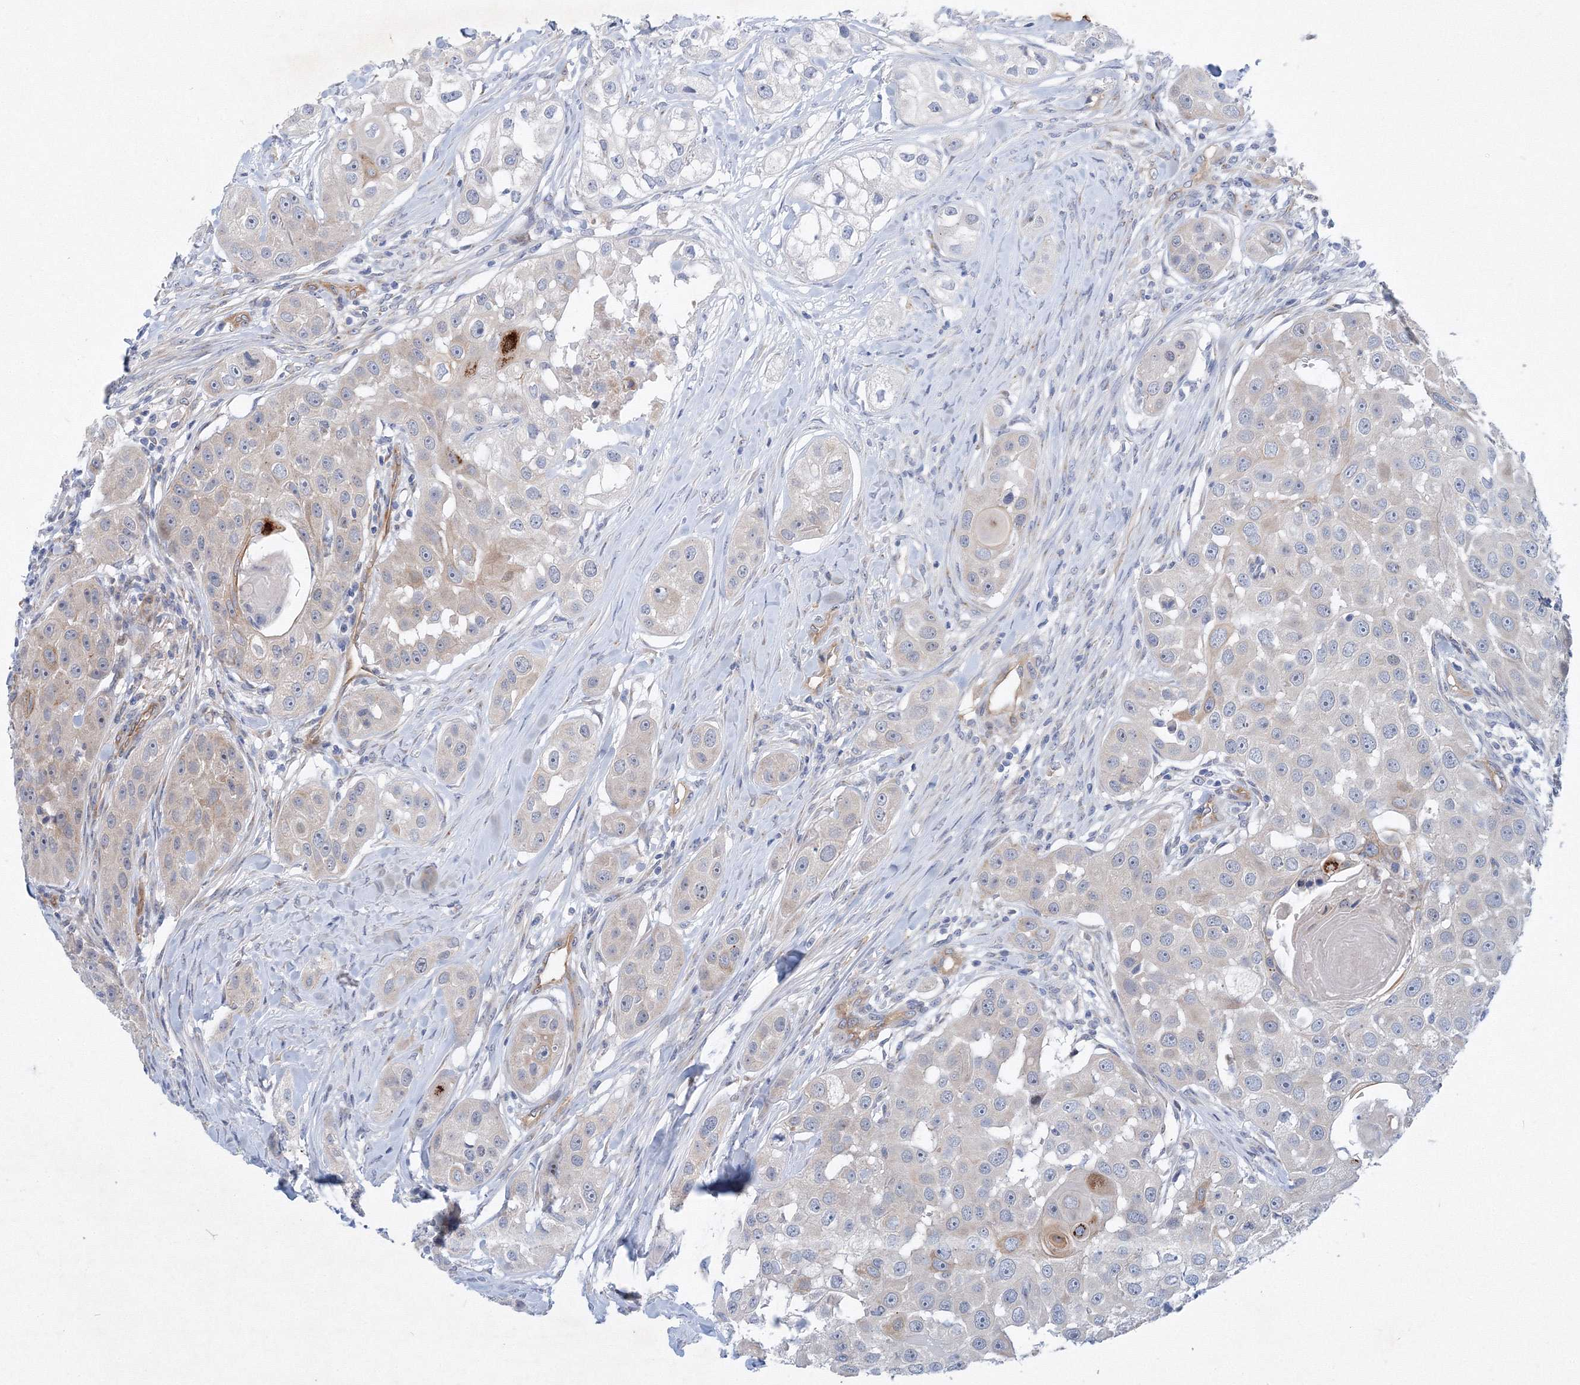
{"staining": {"intensity": "negative", "quantity": "none", "location": "none"}, "tissue": "head and neck cancer", "cell_type": "Tumor cells", "image_type": "cancer", "snomed": [{"axis": "morphology", "description": "Normal tissue, NOS"}, {"axis": "morphology", "description": "Squamous cell carcinoma, NOS"}, {"axis": "topography", "description": "Skeletal muscle"}, {"axis": "topography", "description": "Head-Neck"}], "caption": "Tumor cells show no significant protein staining in head and neck squamous cell carcinoma. (DAB IHC, high magnification).", "gene": "TANC1", "patient": {"sex": "male", "age": 51}}